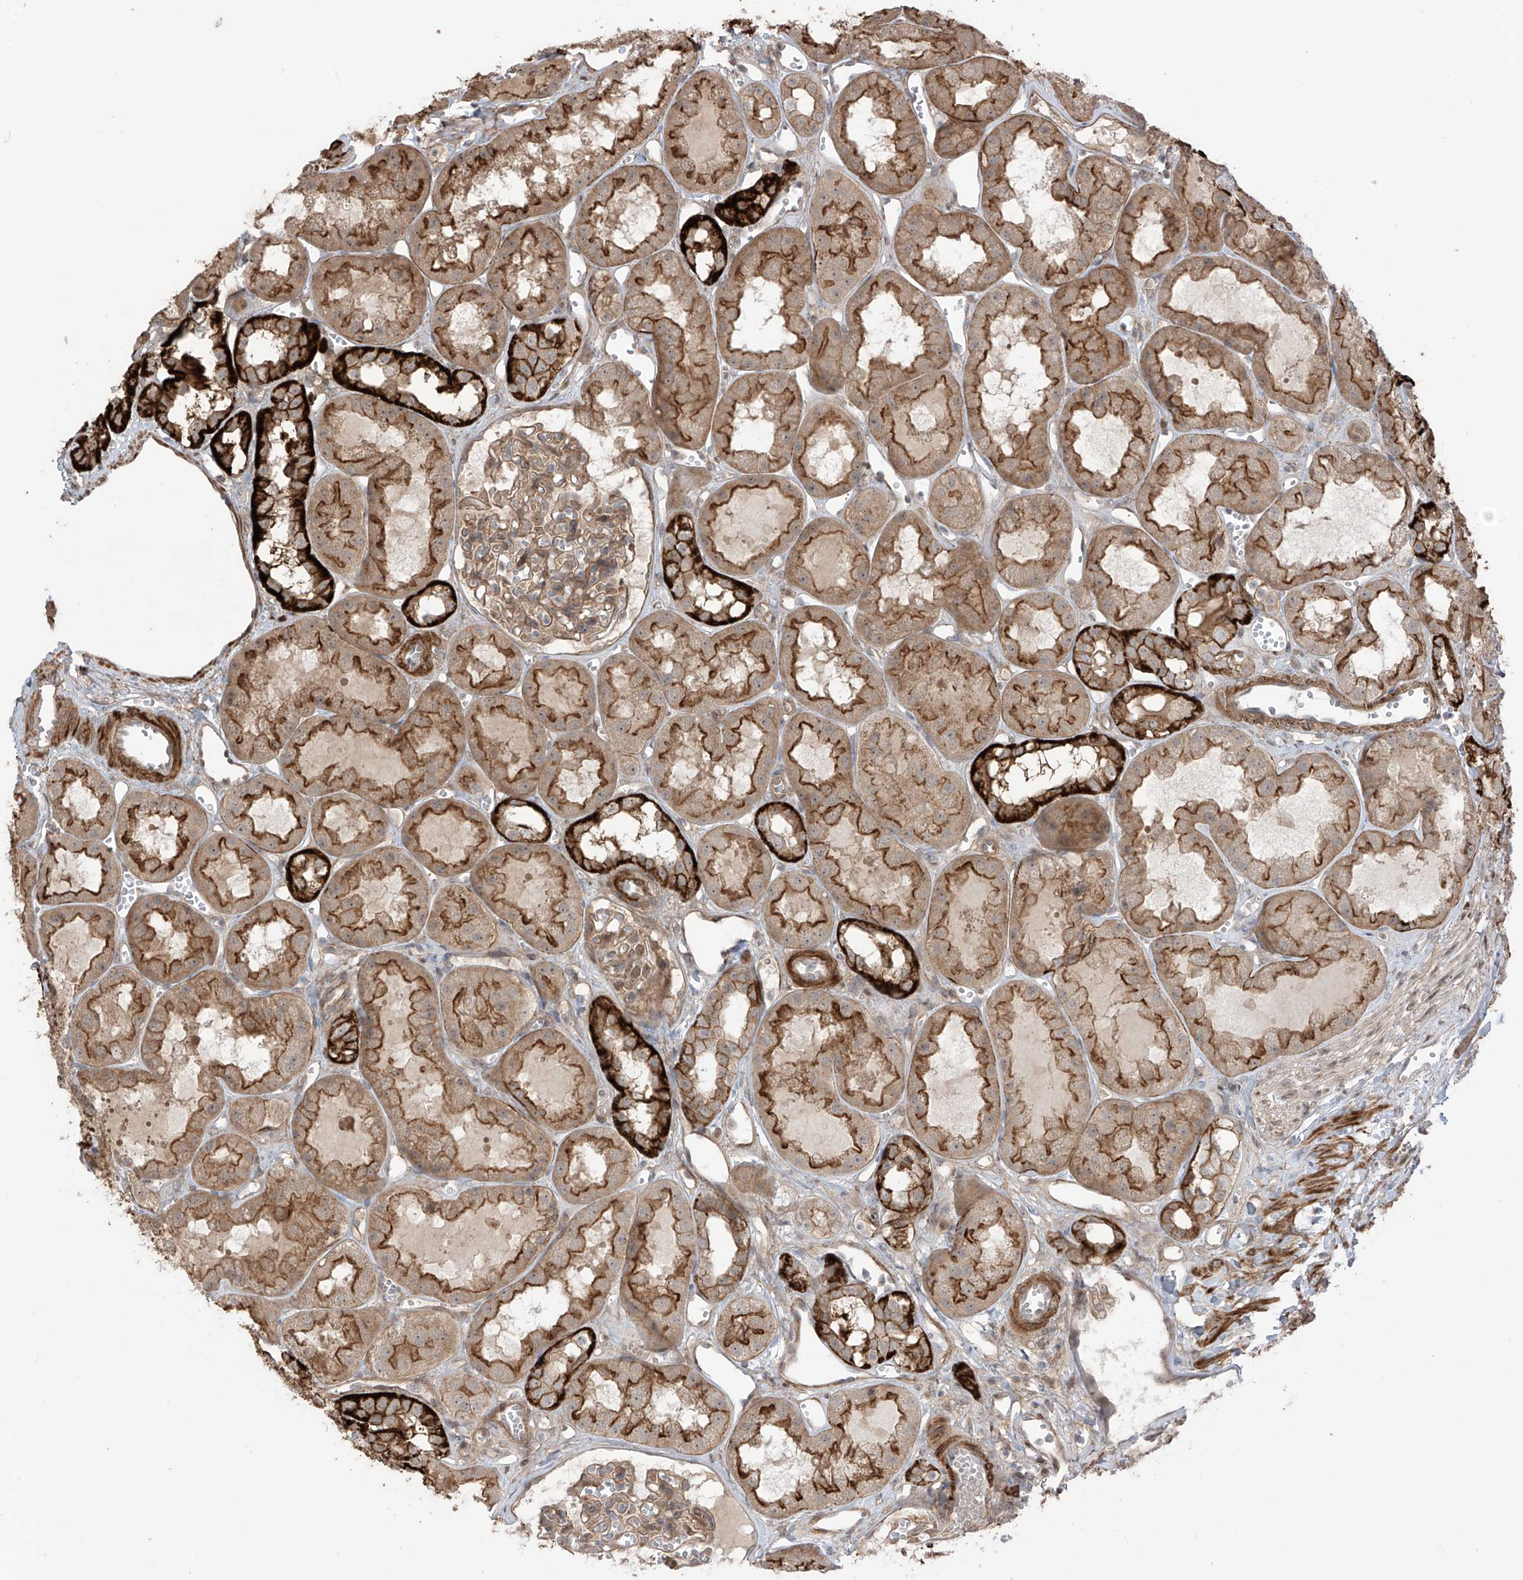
{"staining": {"intensity": "moderate", "quantity": ">75%", "location": "cytoplasmic/membranous"}, "tissue": "kidney", "cell_type": "Cells in glomeruli", "image_type": "normal", "snomed": [{"axis": "morphology", "description": "Normal tissue, NOS"}, {"axis": "topography", "description": "Kidney"}], "caption": "Protein analysis of normal kidney reveals moderate cytoplasmic/membranous staining in approximately >75% of cells in glomeruli. (DAB (3,3'-diaminobenzidine) IHC with brightfield microscopy, high magnification).", "gene": "LRRC74A", "patient": {"sex": "male", "age": 16}}